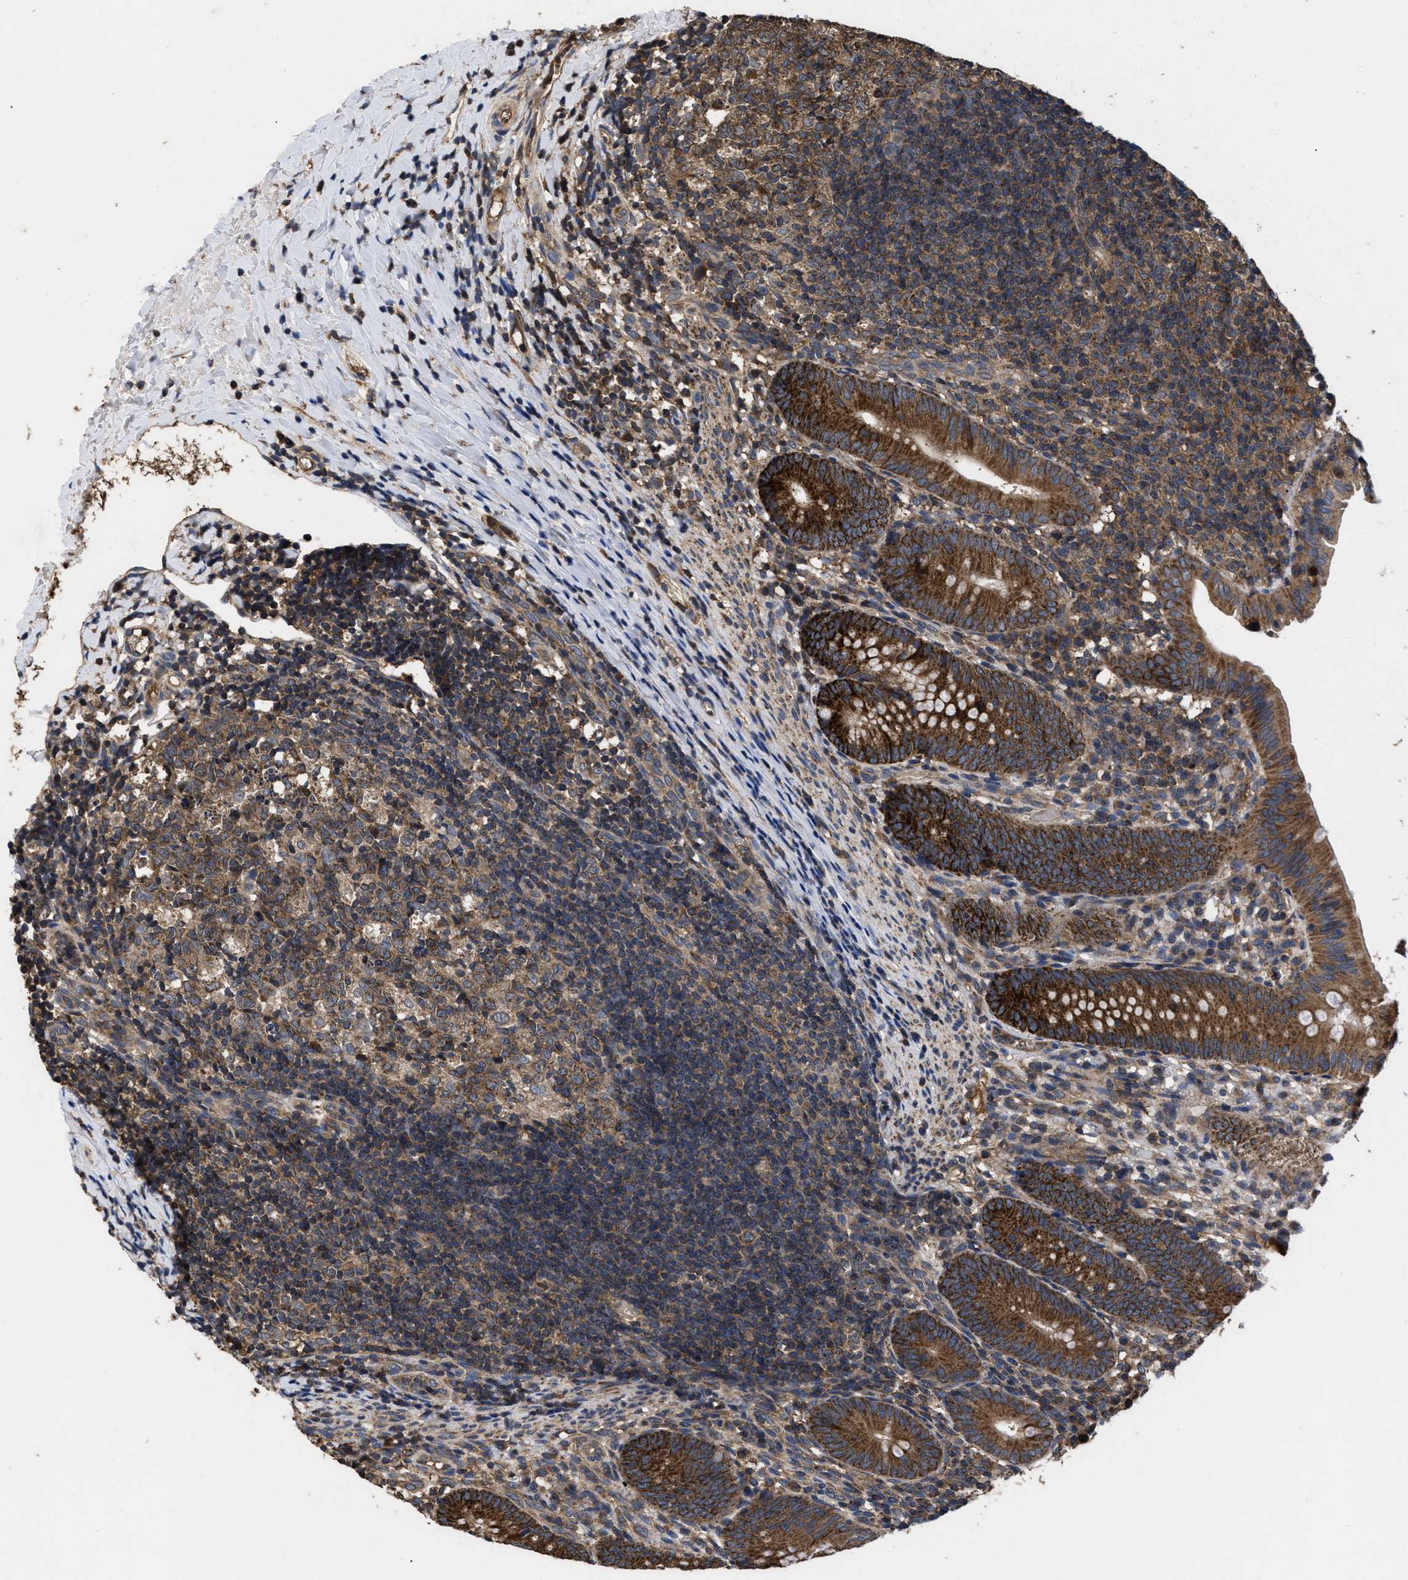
{"staining": {"intensity": "strong", "quantity": ">75%", "location": "cytoplasmic/membranous"}, "tissue": "appendix", "cell_type": "Glandular cells", "image_type": "normal", "snomed": [{"axis": "morphology", "description": "Normal tissue, NOS"}, {"axis": "topography", "description": "Appendix"}], "caption": "This photomicrograph exhibits normal appendix stained with immunohistochemistry to label a protein in brown. The cytoplasmic/membranous of glandular cells show strong positivity for the protein. Nuclei are counter-stained blue.", "gene": "LRRC3", "patient": {"sex": "male", "age": 1}}